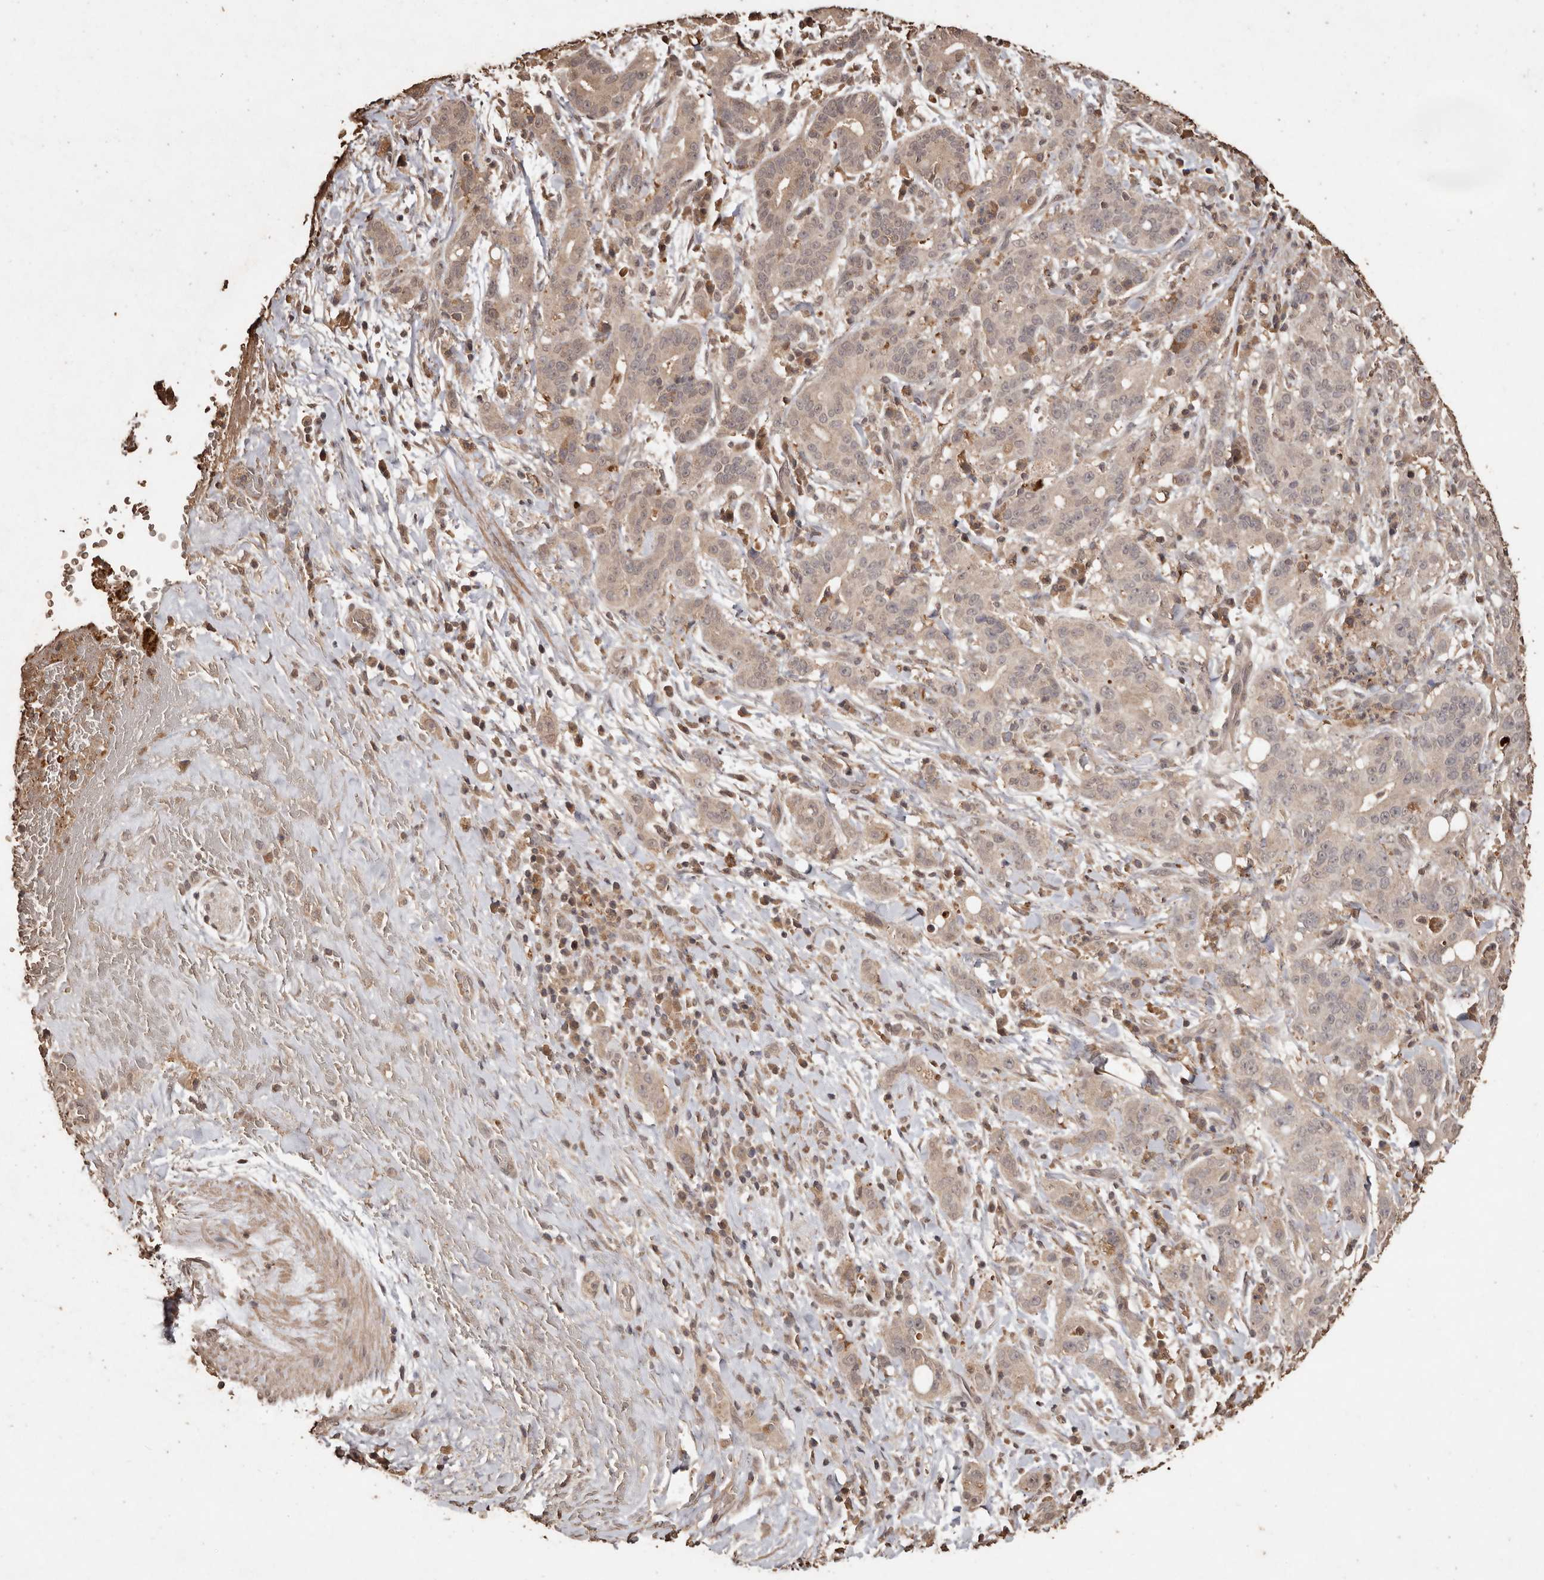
{"staining": {"intensity": "weak", "quantity": "<25%", "location": "cytoplasmic/membranous"}, "tissue": "liver cancer", "cell_type": "Tumor cells", "image_type": "cancer", "snomed": [{"axis": "morphology", "description": "Cholangiocarcinoma"}, {"axis": "topography", "description": "Liver"}], "caption": "A histopathology image of cholangiocarcinoma (liver) stained for a protein displays no brown staining in tumor cells.", "gene": "PKDCC", "patient": {"sex": "female", "age": 38}}